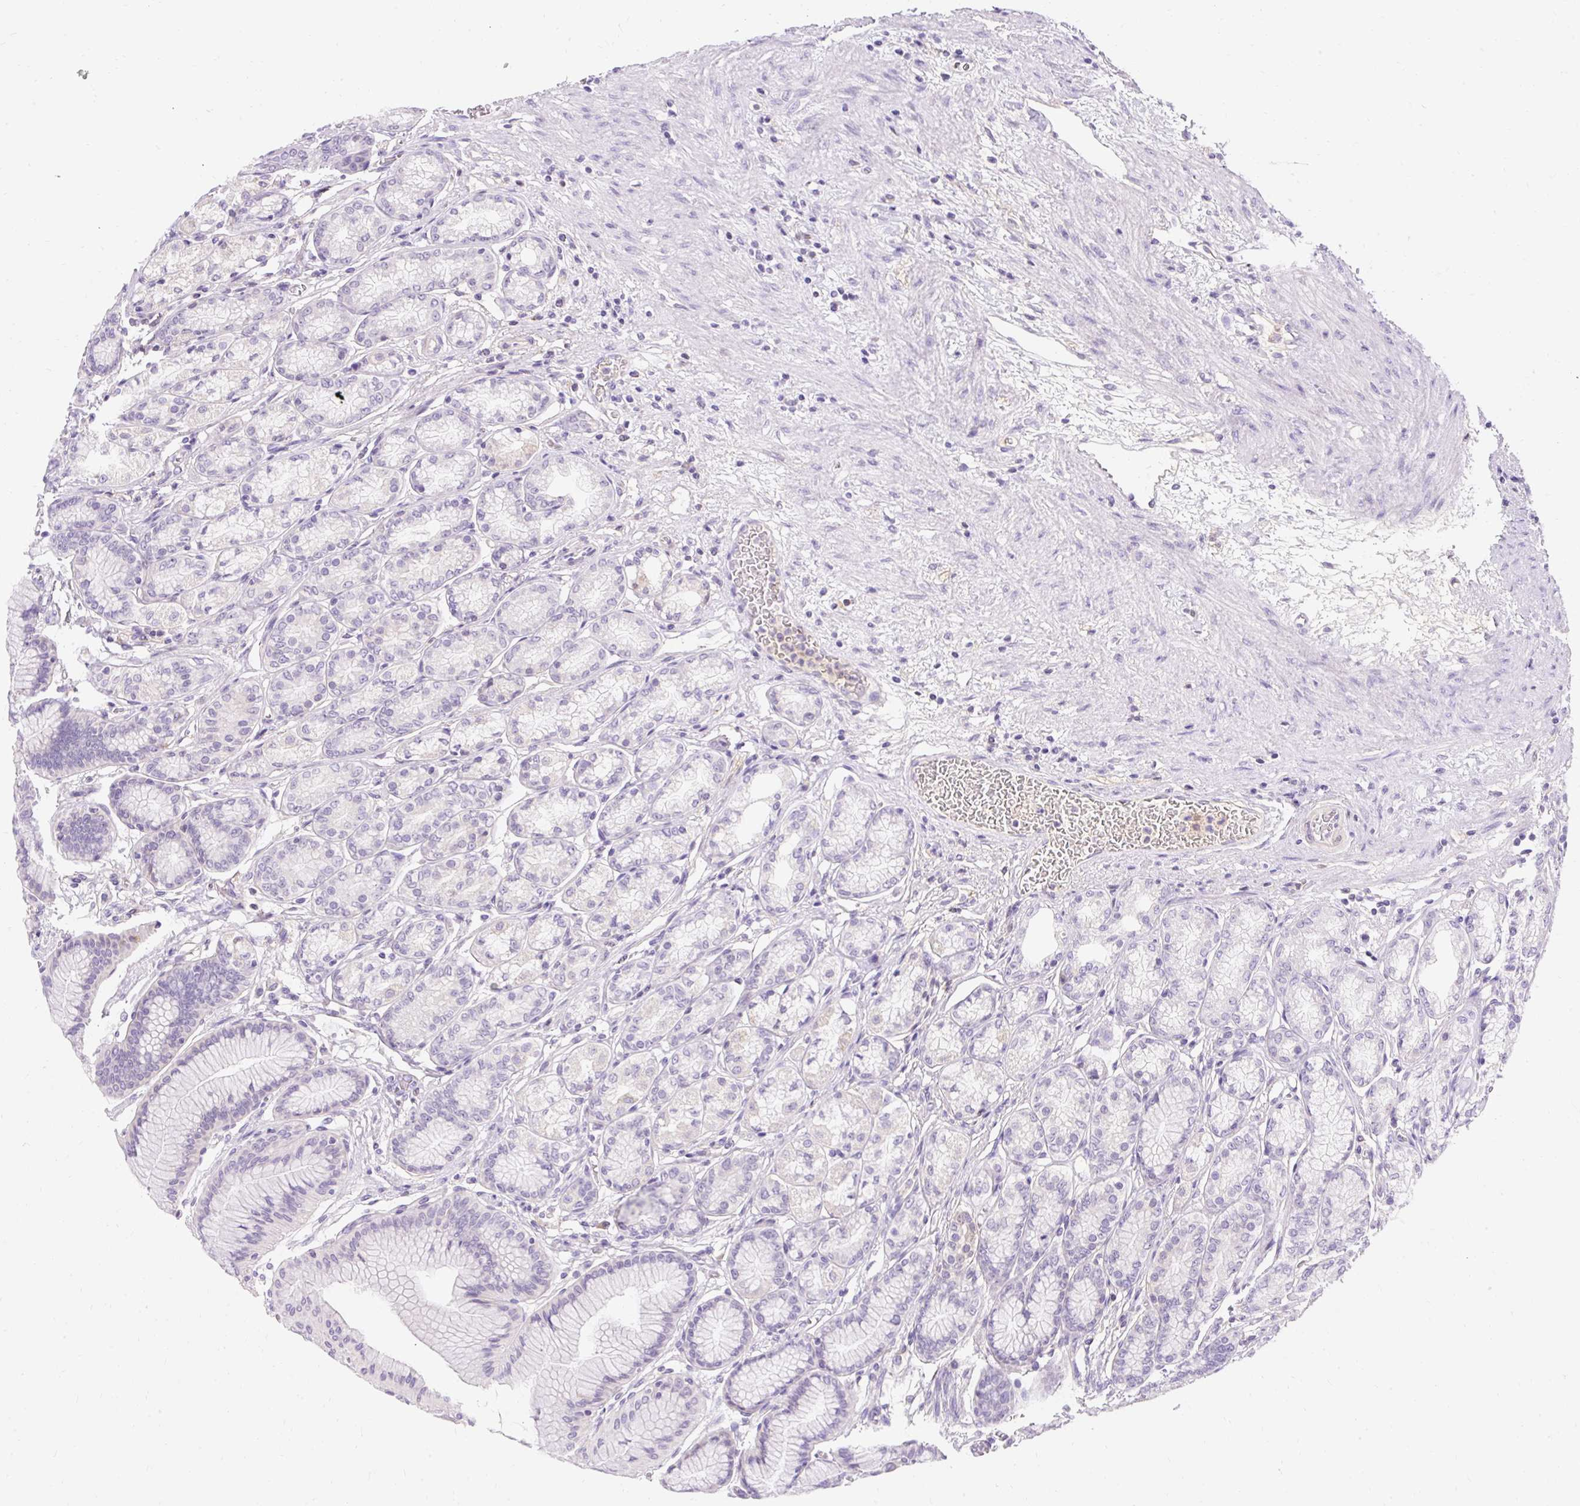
{"staining": {"intensity": "negative", "quantity": "none", "location": "none"}, "tissue": "stomach", "cell_type": "Glandular cells", "image_type": "normal", "snomed": [{"axis": "morphology", "description": "Normal tissue, NOS"}, {"axis": "morphology", "description": "Adenocarcinoma, NOS"}, {"axis": "morphology", "description": "Adenocarcinoma, High grade"}, {"axis": "topography", "description": "Stomach, upper"}, {"axis": "topography", "description": "Stomach"}], "caption": "DAB immunohistochemical staining of benign stomach demonstrates no significant expression in glandular cells.", "gene": "TMEM150C", "patient": {"sex": "female", "age": 65}}